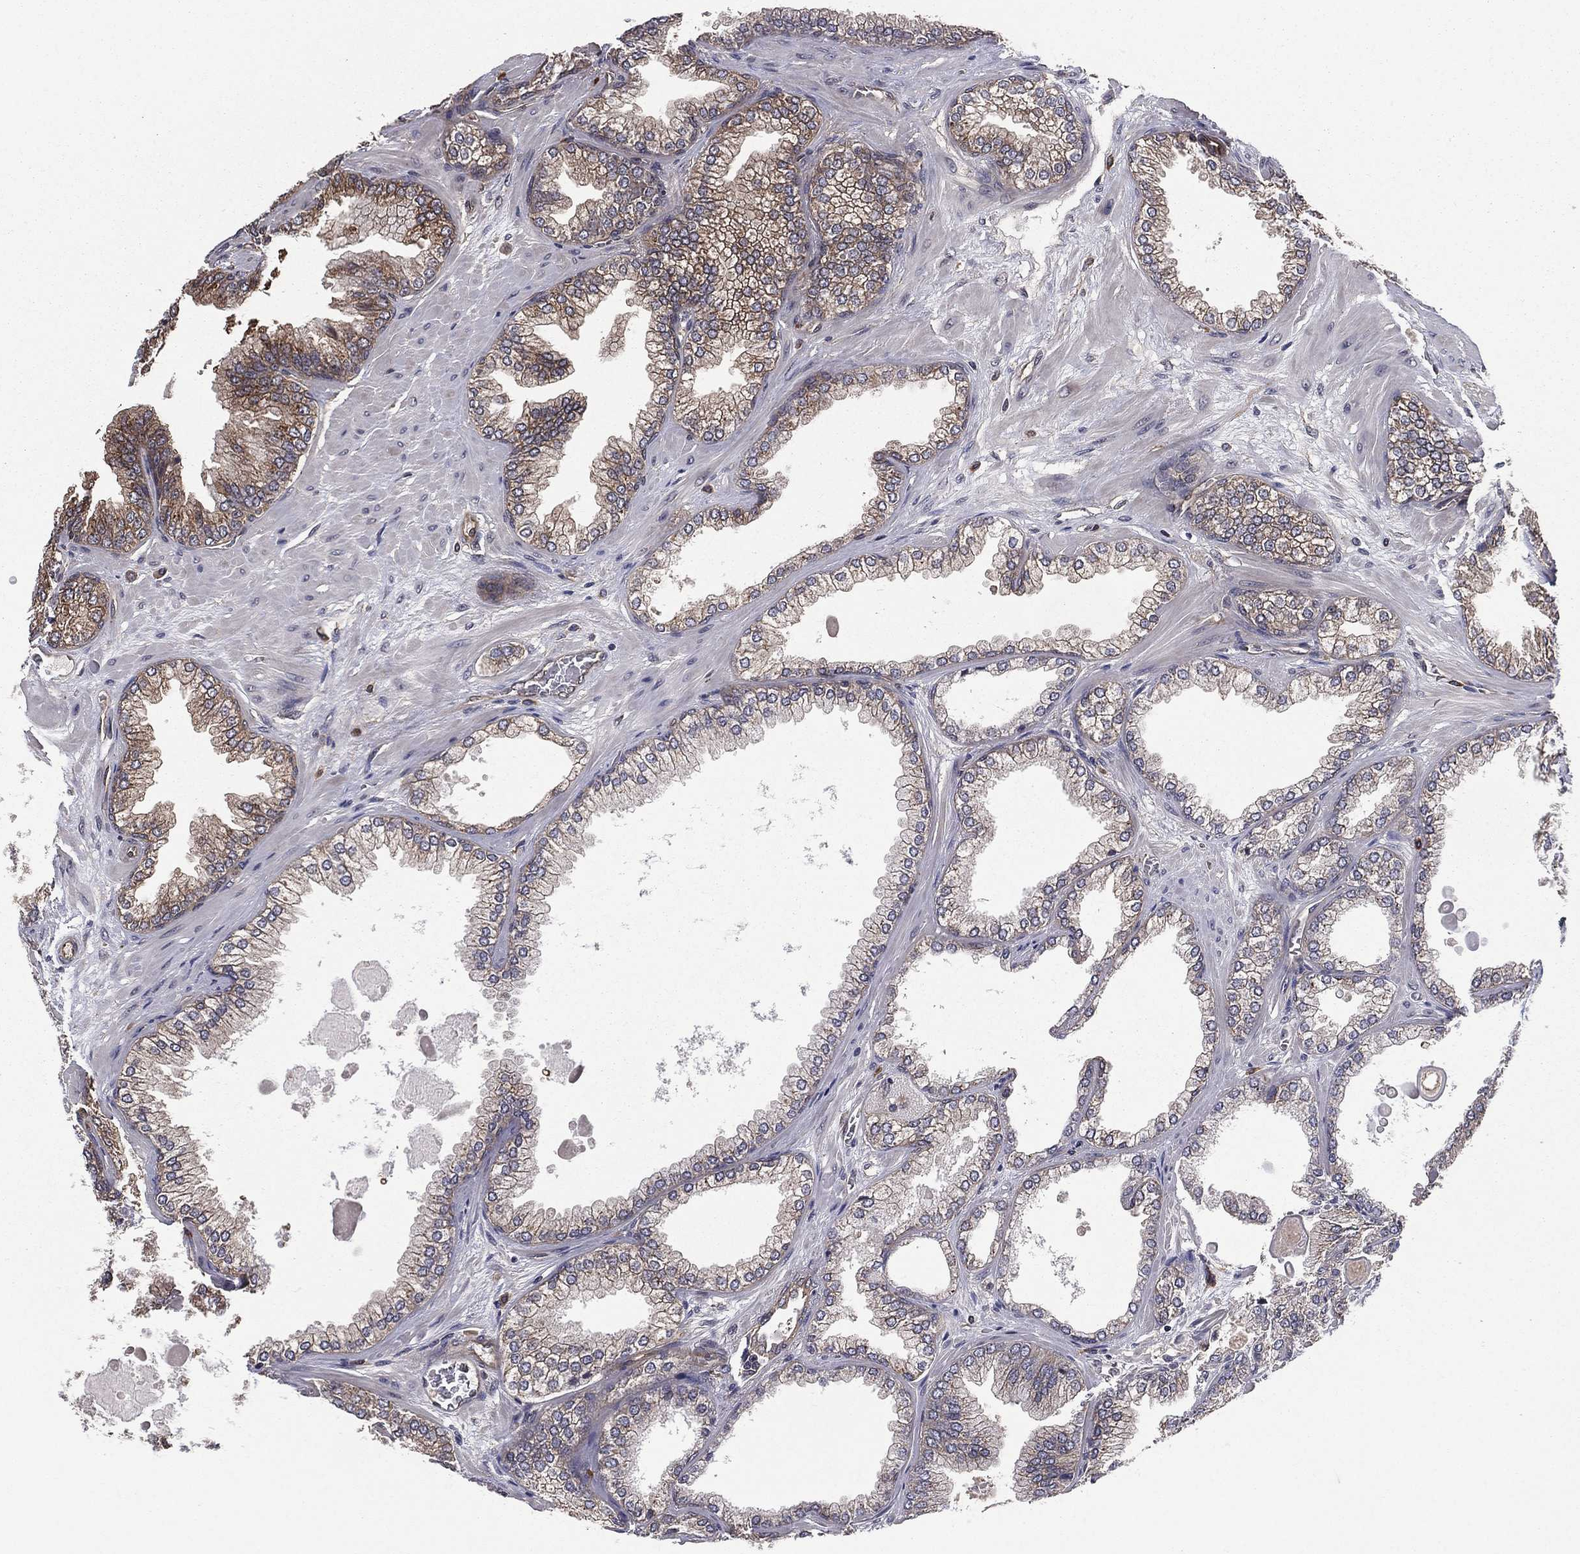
{"staining": {"intensity": "moderate", "quantity": "<25%", "location": "cytoplasmic/membranous"}, "tissue": "prostate cancer", "cell_type": "Tumor cells", "image_type": "cancer", "snomed": [{"axis": "morphology", "description": "Adenocarcinoma, Low grade"}, {"axis": "topography", "description": "Prostate"}], "caption": "Immunohistochemistry of human prostate cancer demonstrates low levels of moderate cytoplasmic/membranous positivity in approximately <25% of tumor cells.", "gene": "CERT1", "patient": {"sex": "male", "age": 72}}